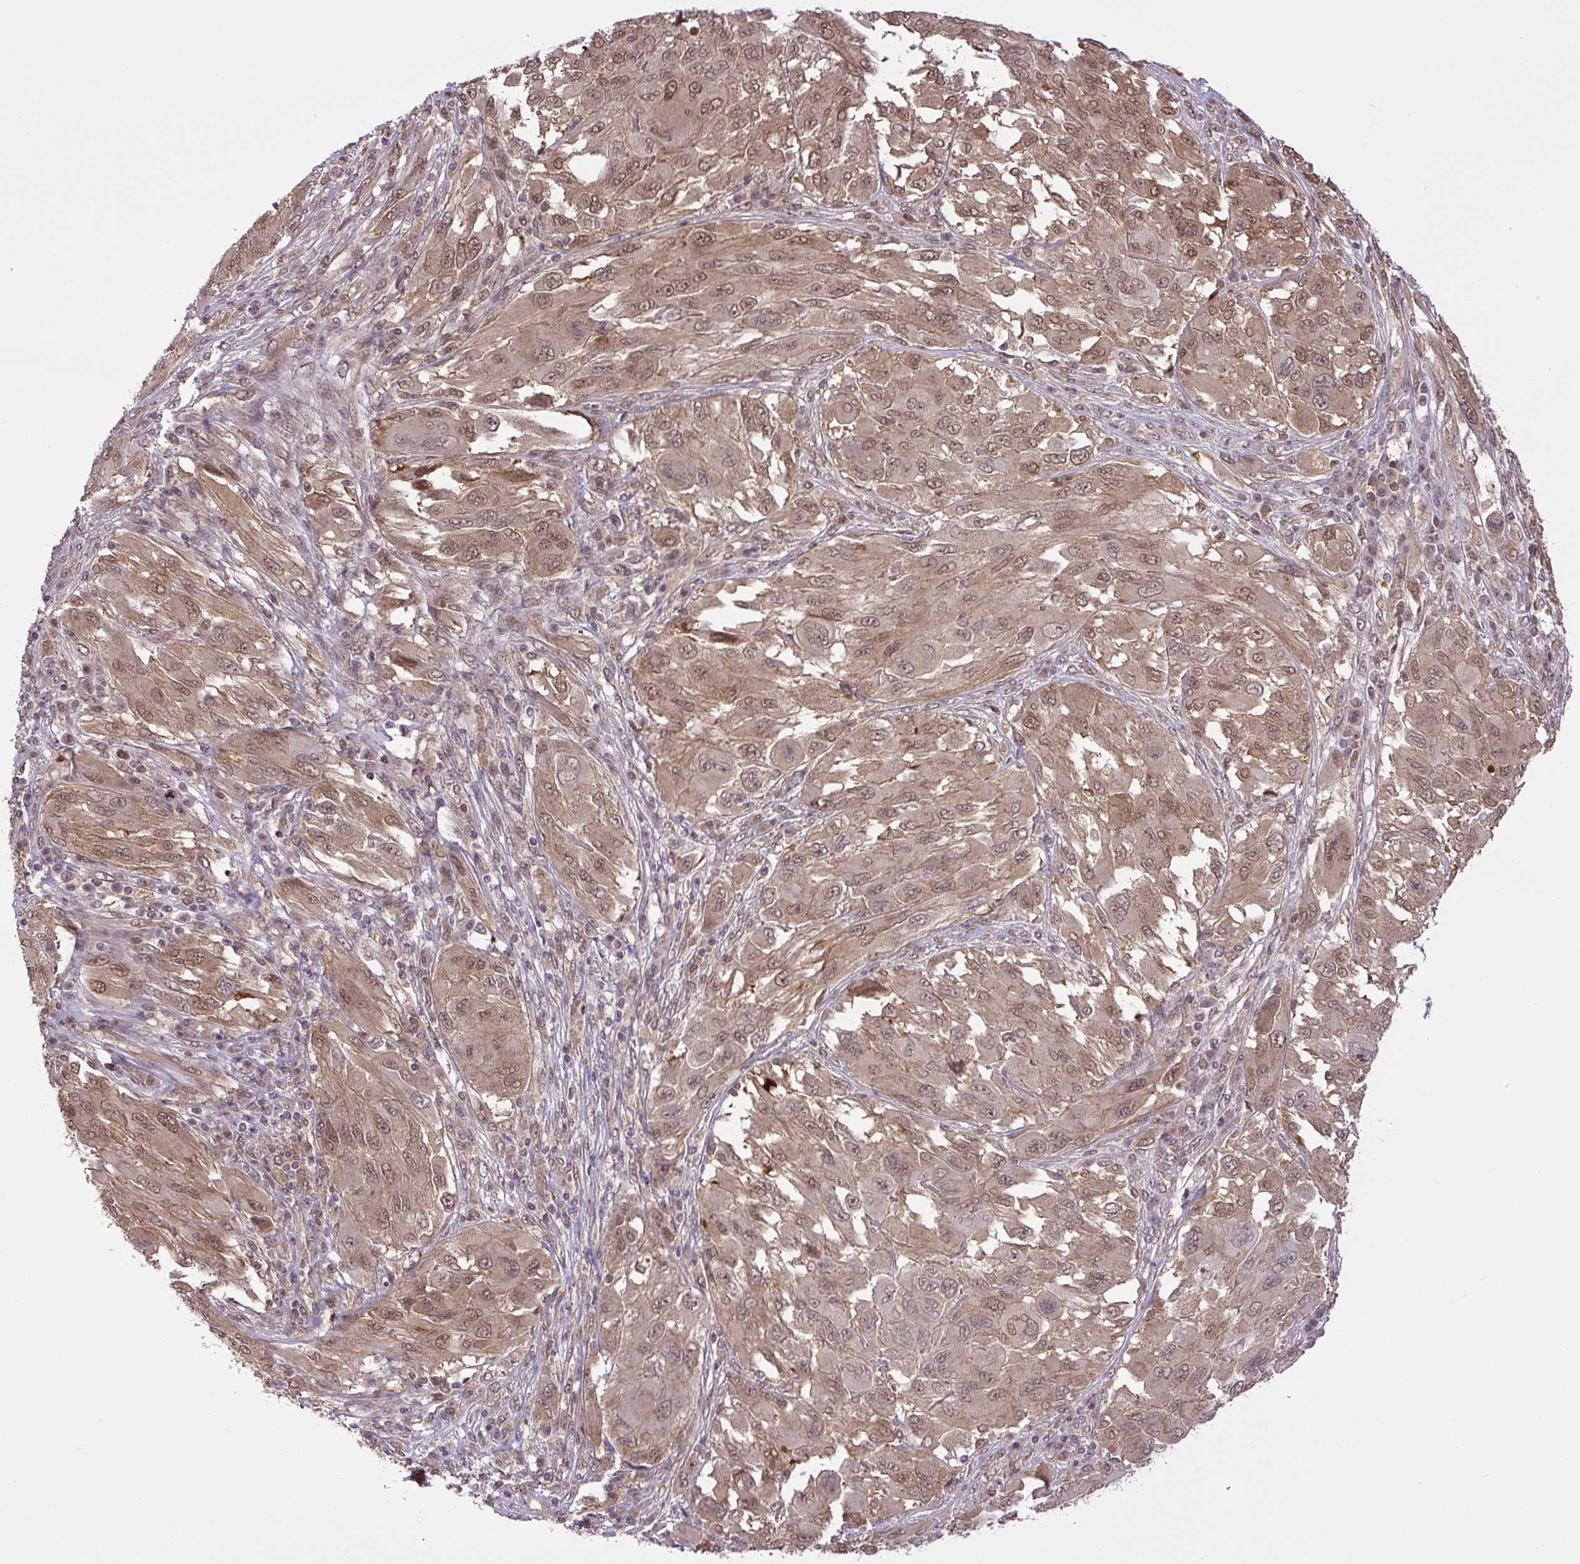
{"staining": {"intensity": "moderate", "quantity": ">75%", "location": "cytoplasmic/membranous,nuclear"}, "tissue": "melanoma", "cell_type": "Tumor cells", "image_type": "cancer", "snomed": [{"axis": "morphology", "description": "Malignant melanoma, NOS"}, {"axis": "topography", "description": "Skin"}], "caption": "Protein expression analysis of human melanoma reveals moderate cytoplasmic/membranous and nuclear expression in approximately >75% of tumor cells.", "gene": "SGTA", "patient": {"sex": "female", "age": 91}}